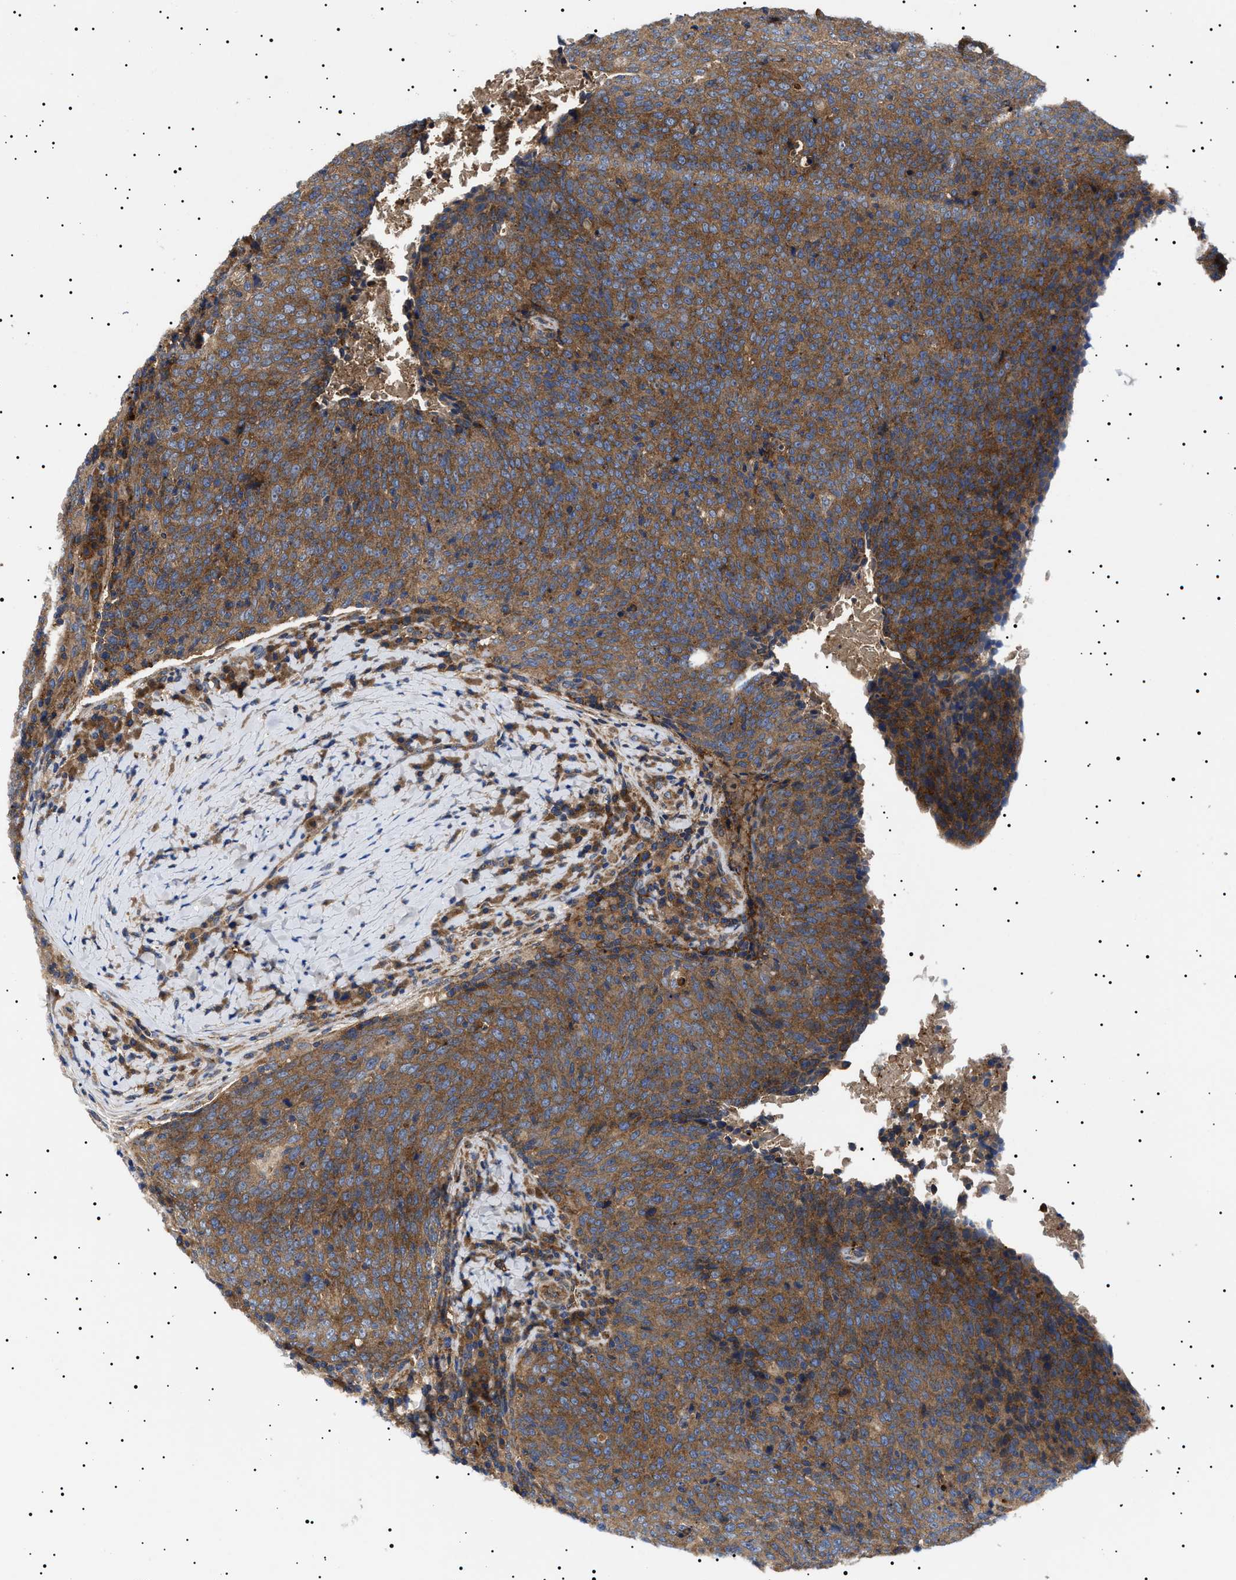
{"staining": {"intensity": "moderate", "quantity": ">75%", "location": "cytoplasmic/membranous"}, "tissue": "head and neck cancer", "cell_type": "Tumor cells", "image_type": "cancer", "snomed": [{"axis": "morphology", "description": "Squamous cell carcinoma, NOS"}, {"axis": "morphology", "description": "Squamous cell carcinoma, metastatic, NOS"}, {"axis": "topography", "description": "Lymph node"}, {"axis": "topography", "description": "Head-Neck"}], "caption": "Head and neck squamous cell carcinoma stained with a brown dye exhibits moderate cytoplasmic/membranous positive expression in about >75% of tumor cells.", "gene": "TPP2", "patient": {"sex": "male", "age": 62}}